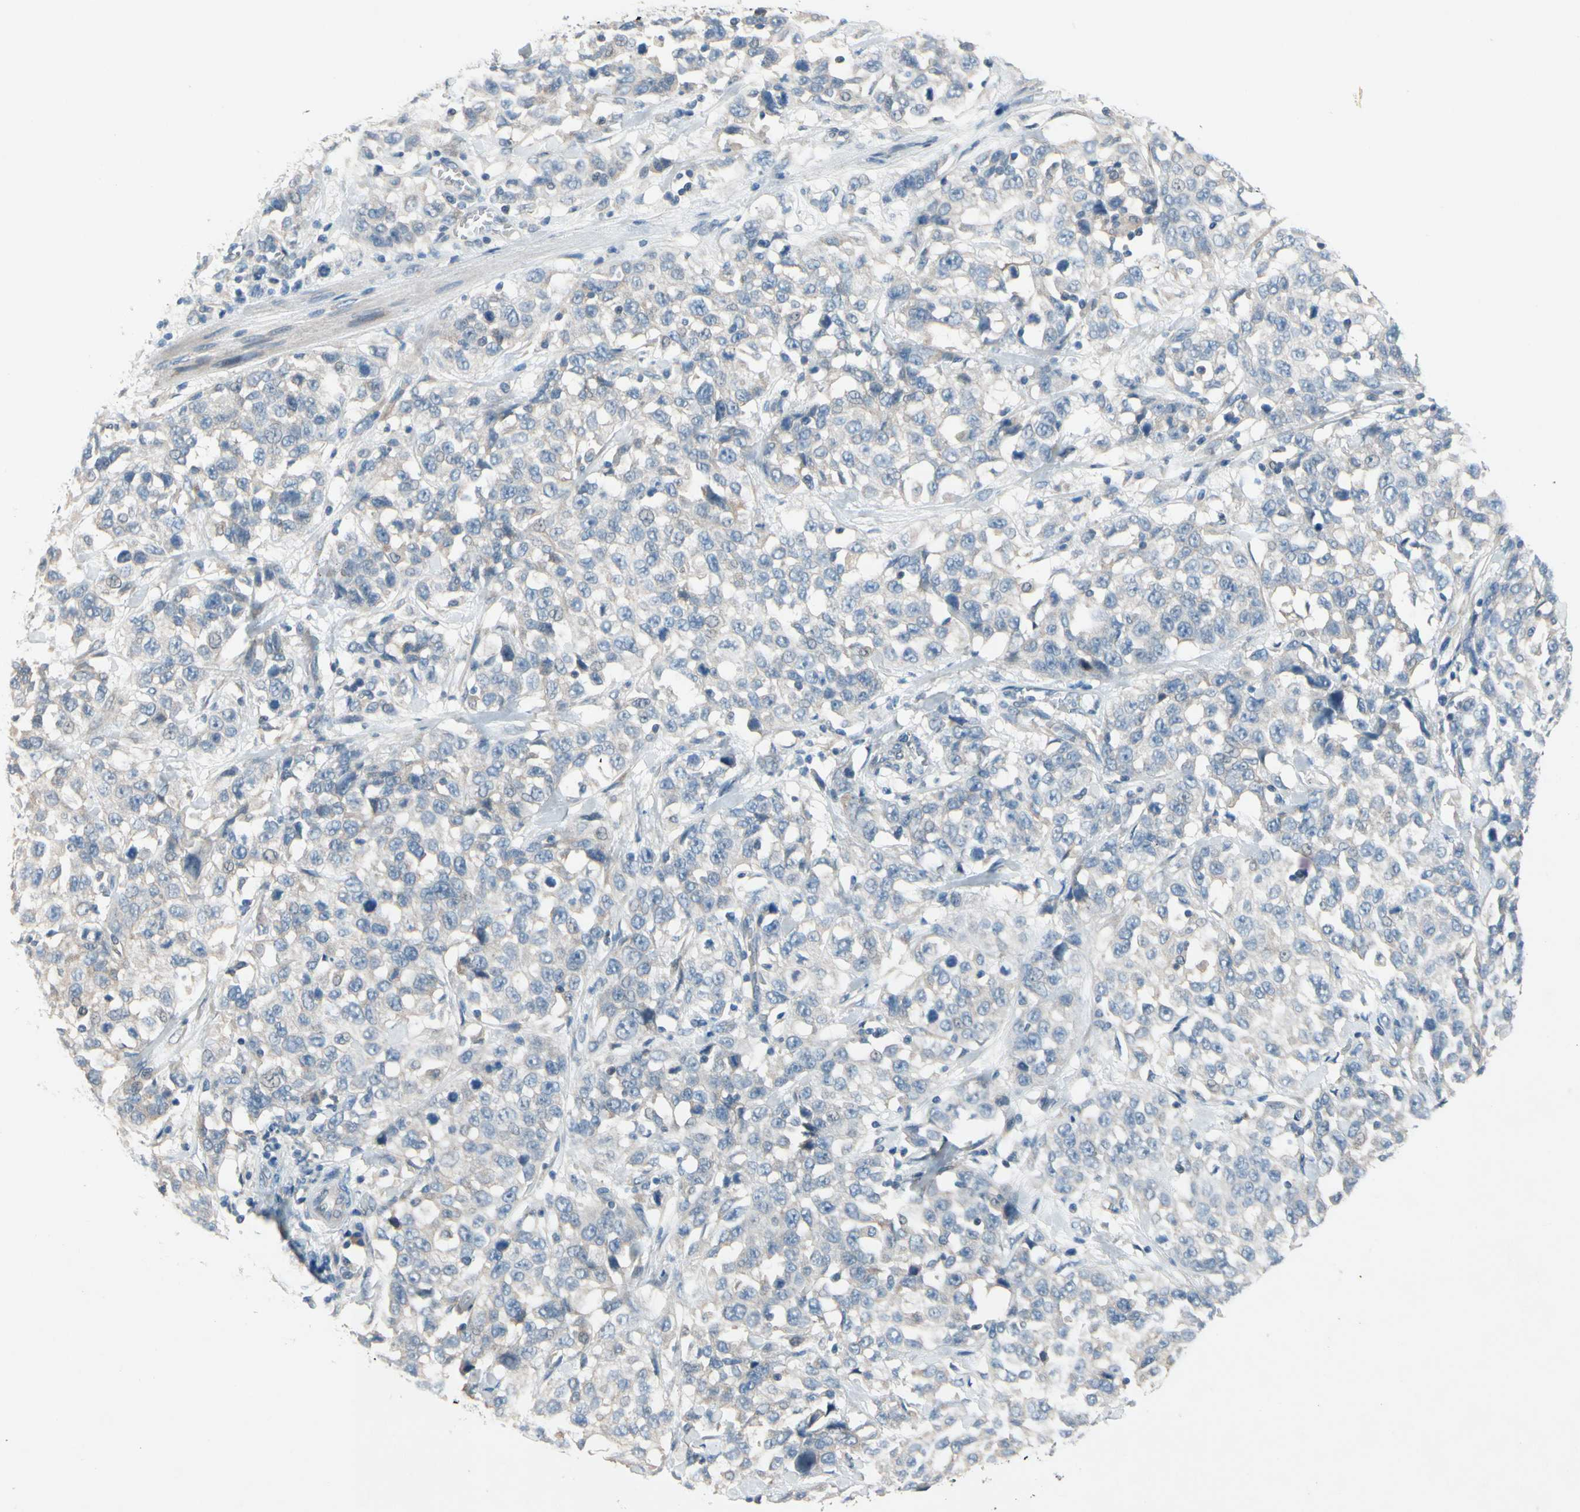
{"staining": {"intensity": "negative", "quantity": "none", "location": "none"}, "tissue": "stomach cancer", "cell_type": "Tumor cells", "image_type": "cancer", "snomed": [{"axis": "morphology", "description": "Normal tissue, NOS"}, {"axis": "morphology", "description": "Adenocarcinoma, NOS"}, {"axis": "topography", "description": "Stomach"}], "caption": "This is a image of IHC staining of adenocarcinoma (stomach), which shows no staining in tumor cells. The staining was performed using DAB to visualize the protein expression in brown, while the nuclei were stained in blue with hematoxylin (Magnification: 20x).", "gene": "PIP5K1B", "patient": {"sex": "male", "age": 48}}